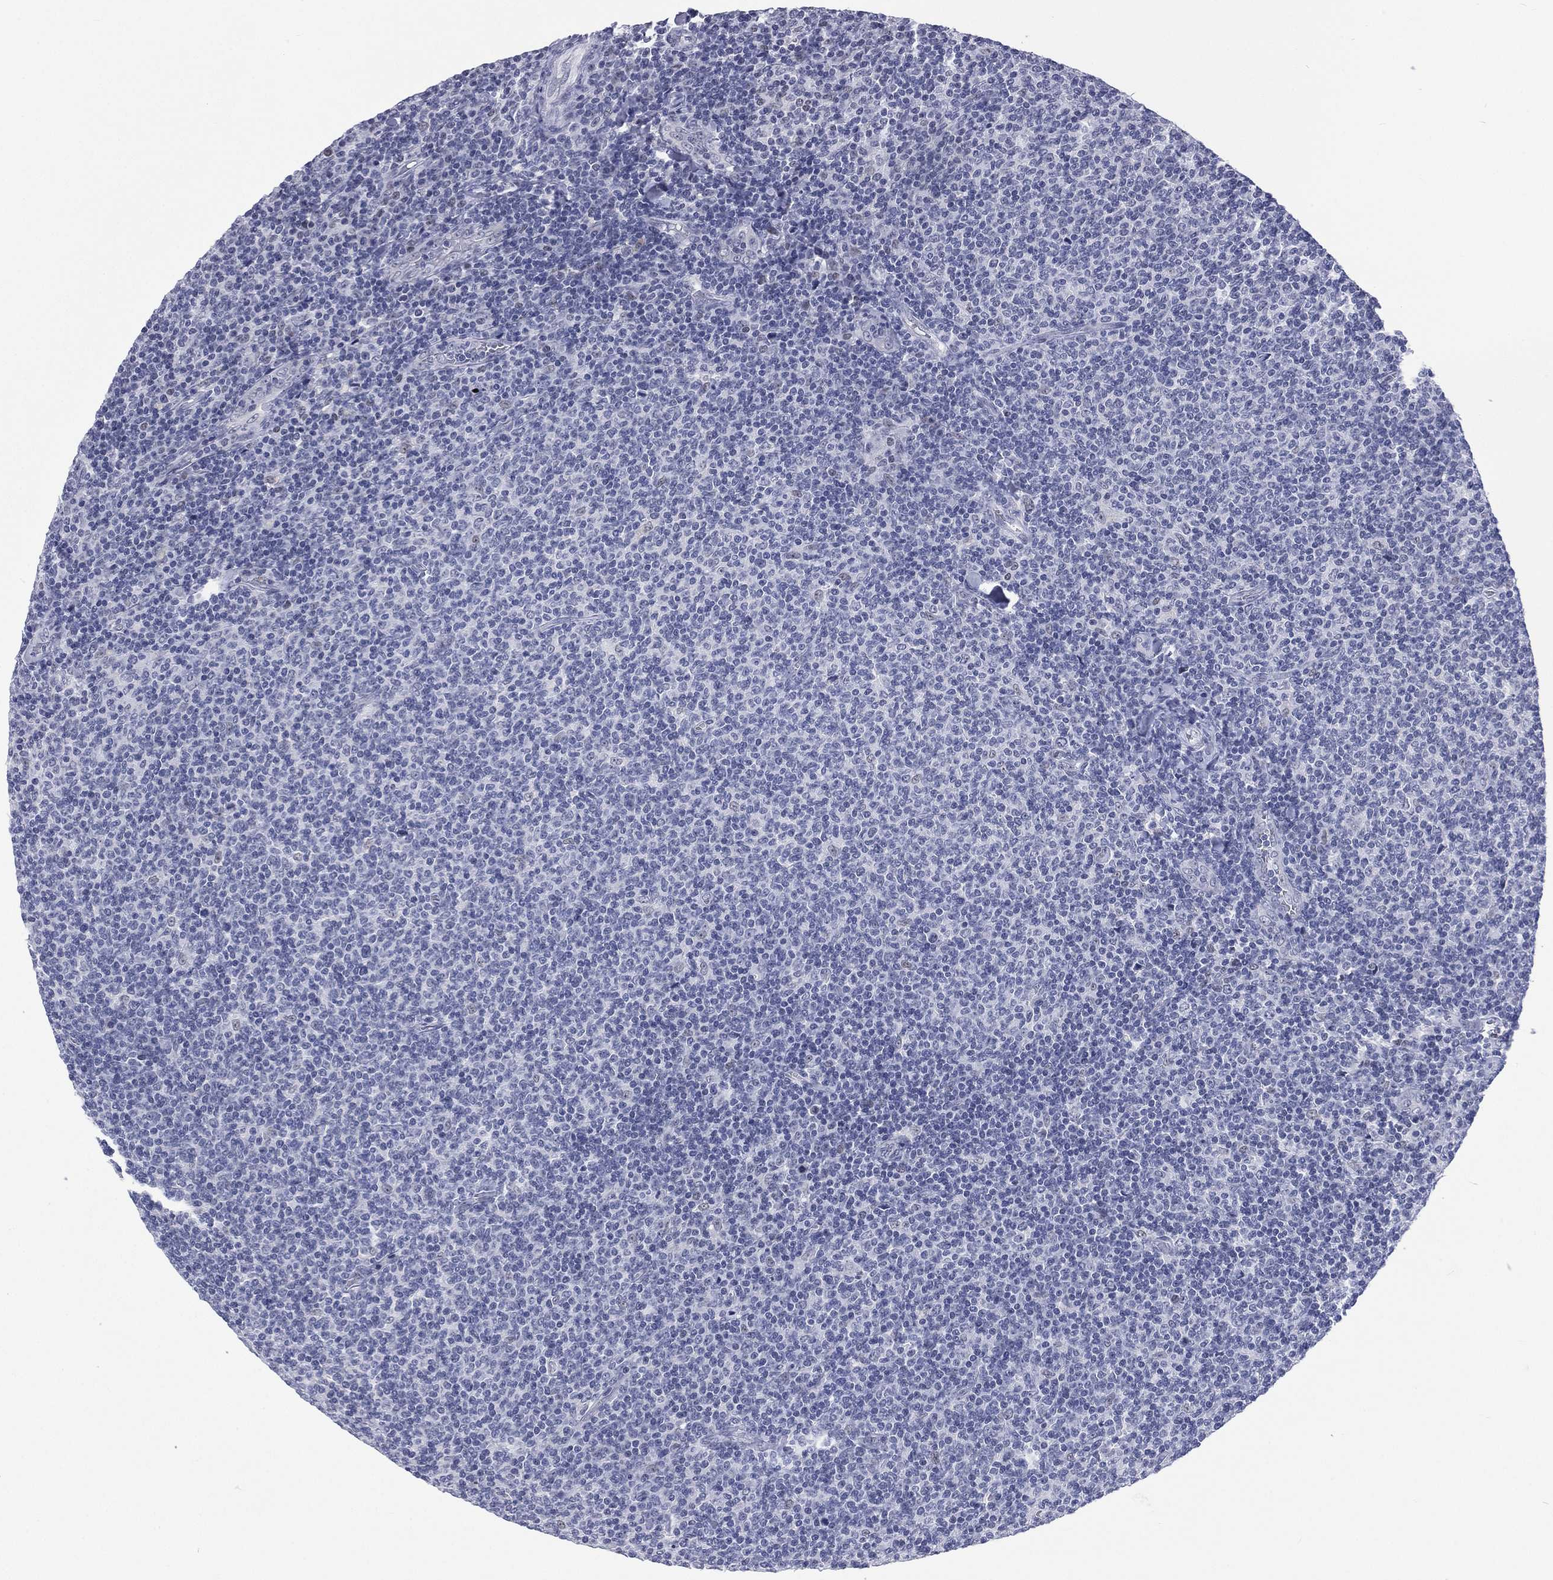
{"staining": {"intensity": "negative", "quantity": "none", "location": "none"}, "tissue": "lymphoma", "cell_type": "Tumor cells", "image_type": "cancer", "snomed": [{"axis": "morphology", "description": "Malignant lymphoma, non-Hodgkin's type, Low grade"}, {"axis": "topography", "description": "Lymph node"}], "caption": "This is a micrograph of immunohistochemistry (IHC) staining of malignant lymphoma, non-Hodgkin's type (low-grade), which shows no staining in tumor cells. (DAB immunohistochemistry, high magnification).", "gene": "SSX1", "patient": {"sex": "male", "age": 52}}